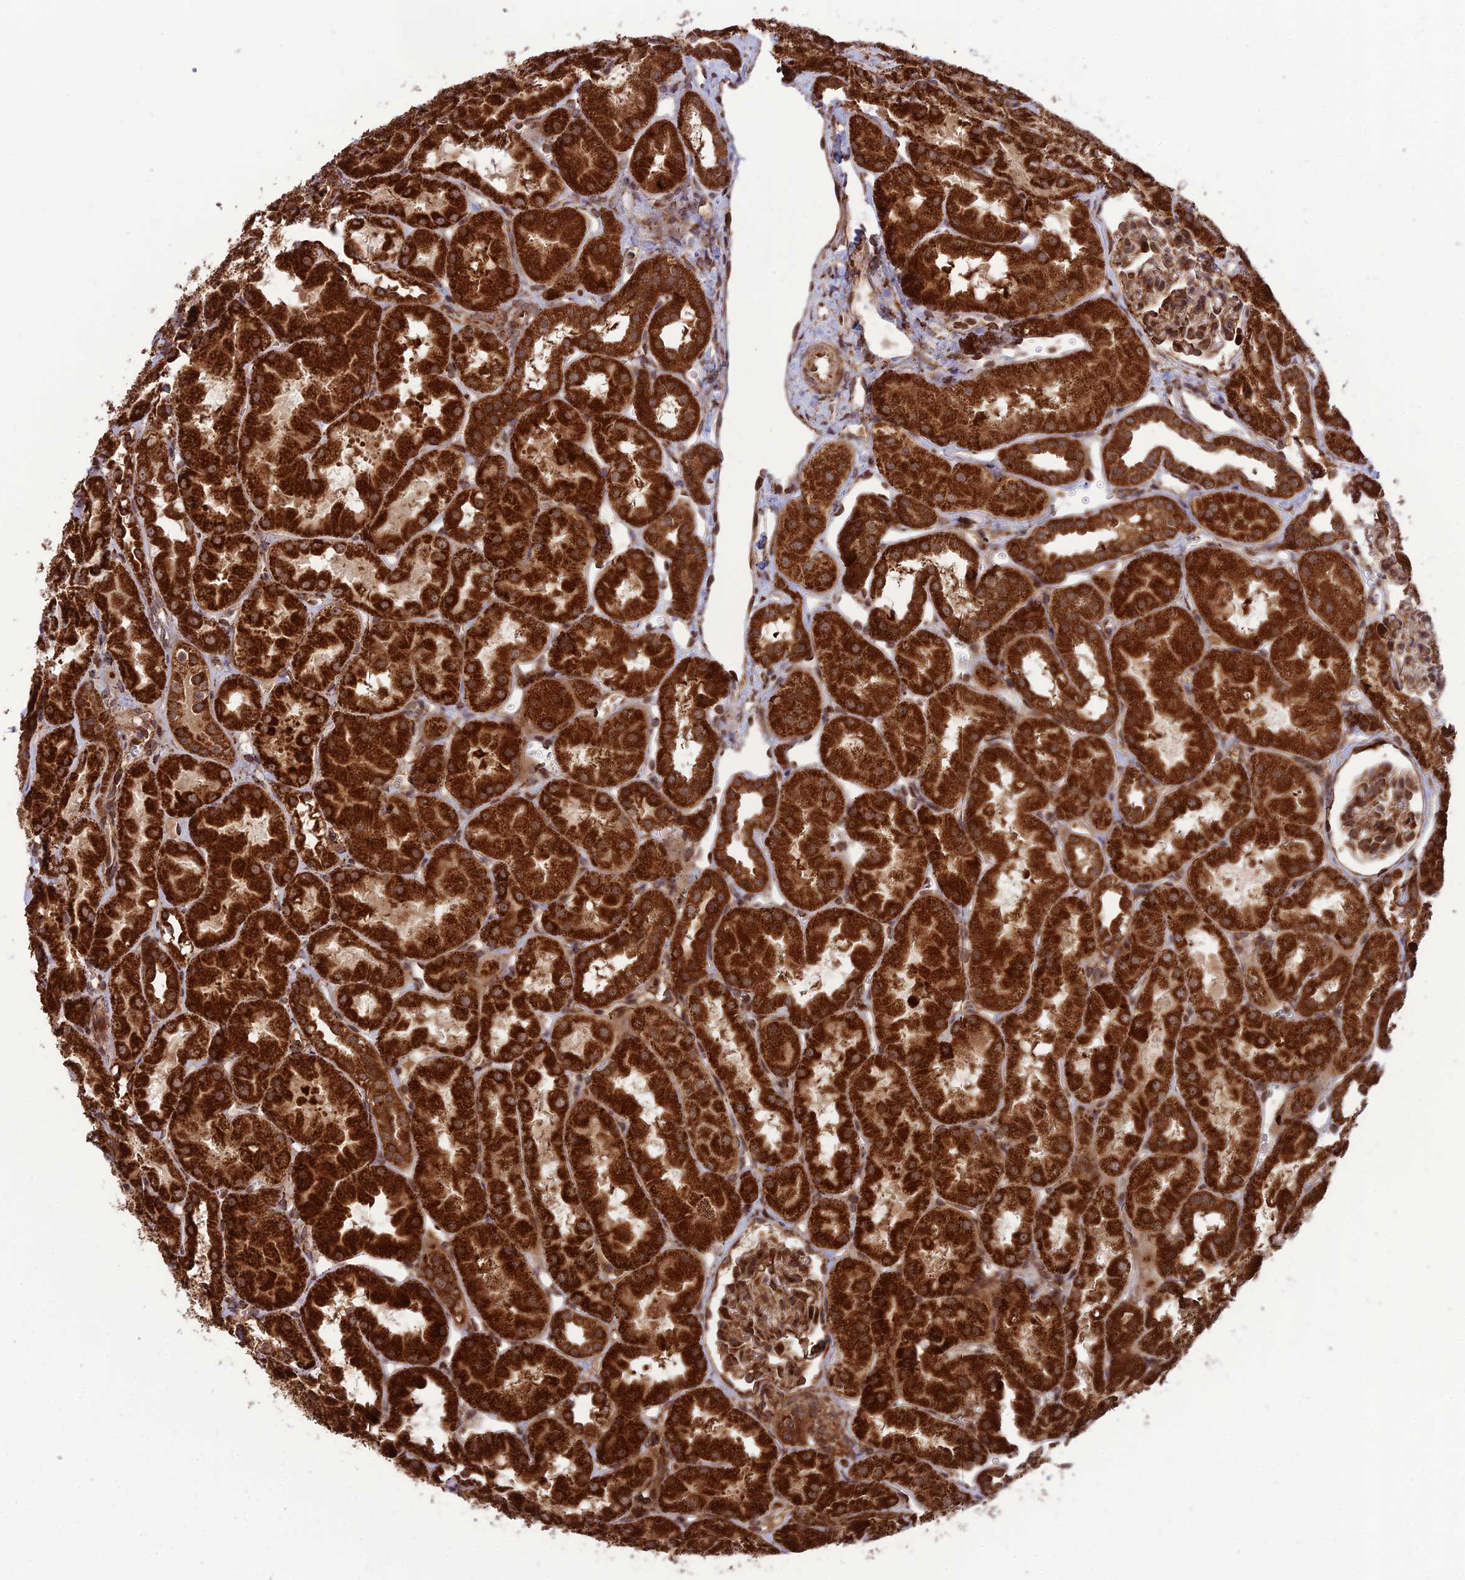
{"staining": {"intensity": "strong", "quantity": ">75%", "location": "cytoplasmic/membranous,nuclear"}, "tissue": "kidney", "cell_type": "Cells in glomeruli", "image_type": "normal", "snomed": [{"axis": "morphology", "description": "Normal tissue, NOS"}, {"axis": "topography", "description": "Kidney"}, {"axis": "topography", "description": "Urinary bladder"}], "caption": "Protein expression analysis of normal human kidney reveals strong cytoplasmic/membranous,nuclear staining in approximately >75% of cells in glomeruli. The protein is shown in brown color, while the nuclei are stained blue.", "gene": "CRTAP", "patient": {"sex": "male", "age": 16}}